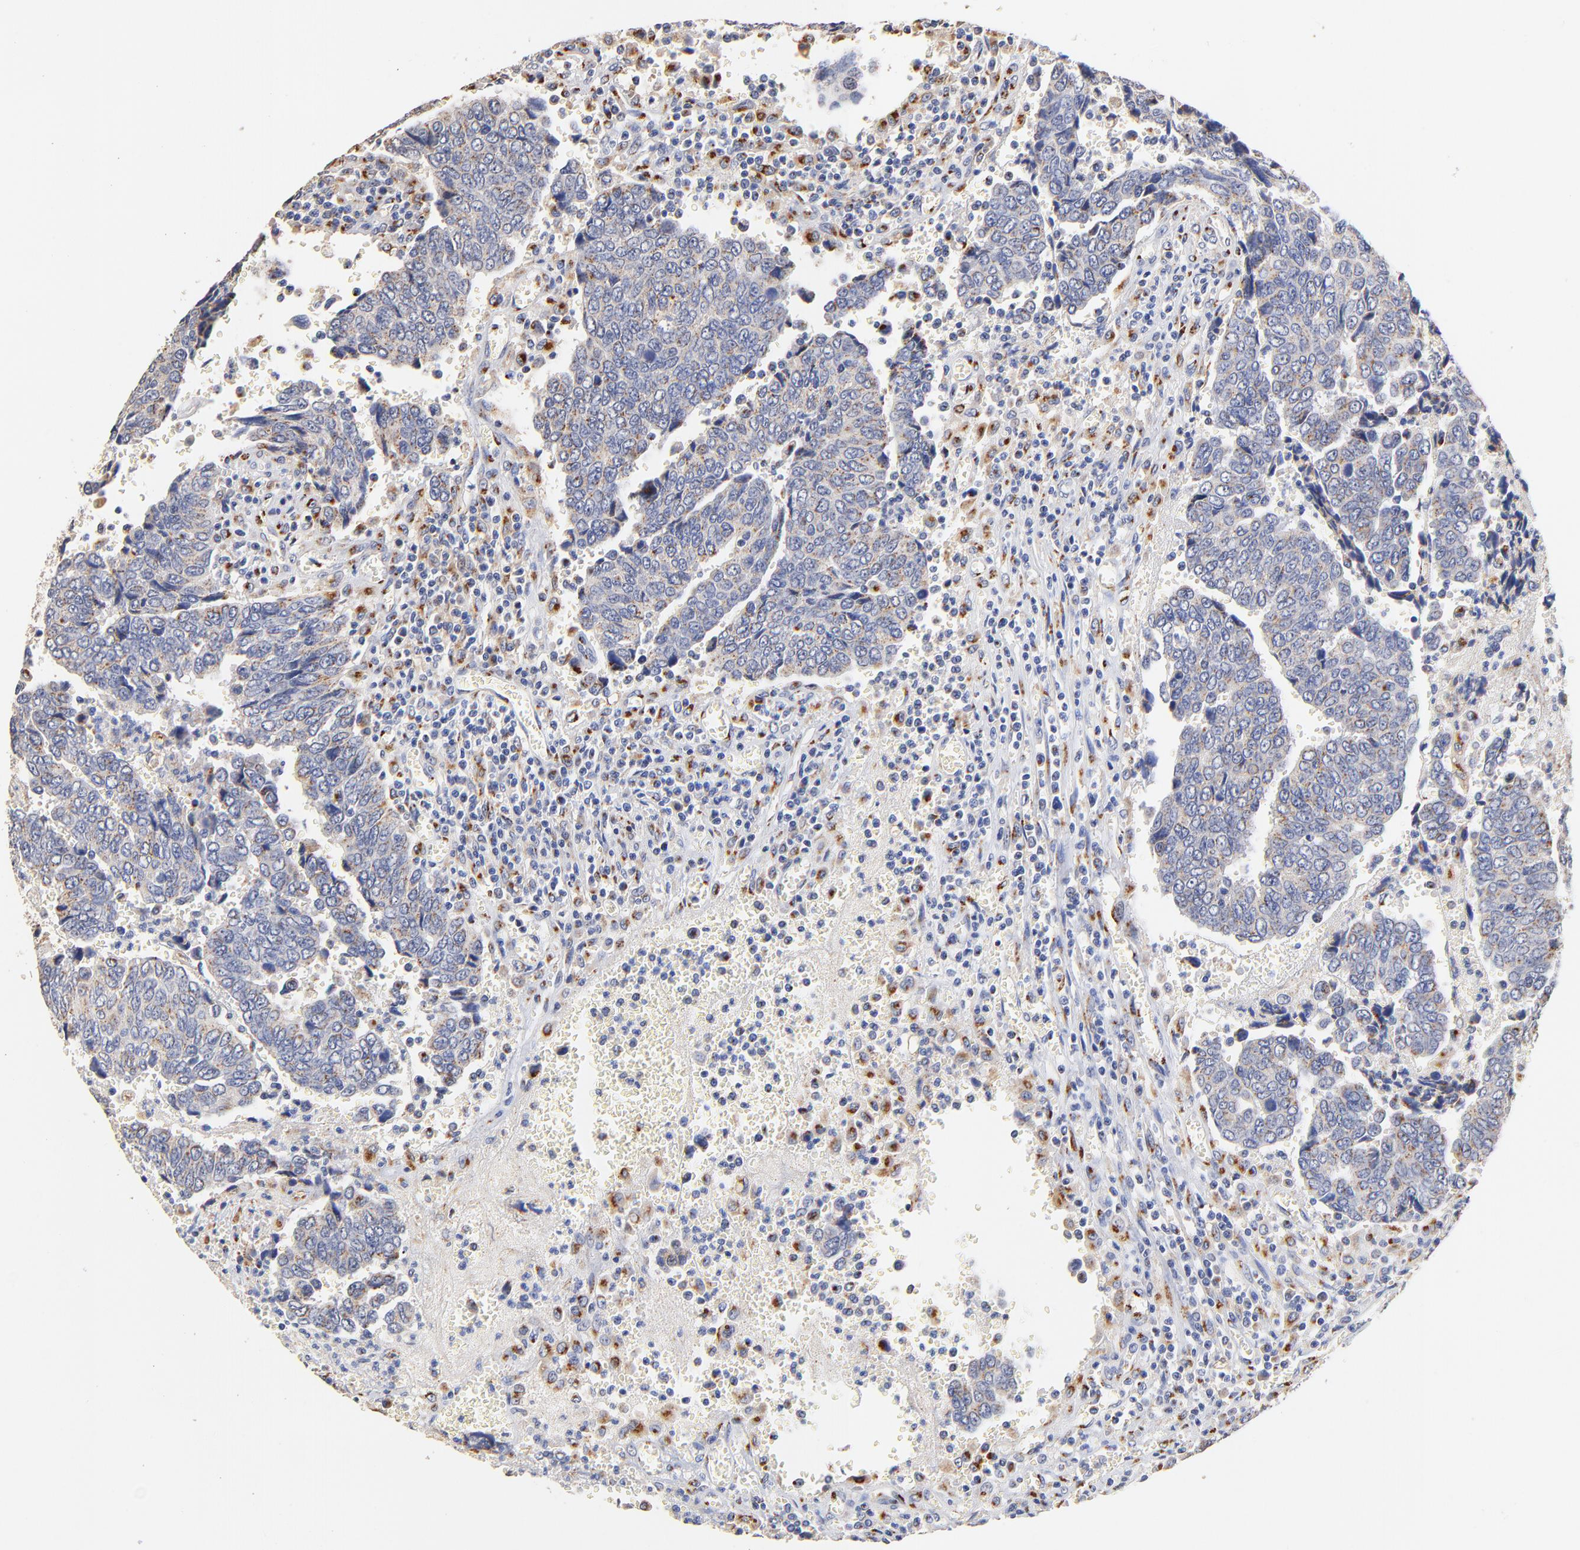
{"staining": {"intensity": "weak", "quantity": "<25%", "location": "cytoplasmic/membranous"}, "tissue": "urothelial cancer", "cell_type": "Tumor cells", "image_type": "cancer", "snomed": [{"axis": "morphology", "description": "Urothelial carcinoma, High grade"}, {"axis": "topography", "description": "Urinary bladder"}], "caption": "The micrograph reveals no staining of tumor cells in urothelial cancer.", "gene": "FMNL3", "patient": {"sex": "male", "age": 86}}